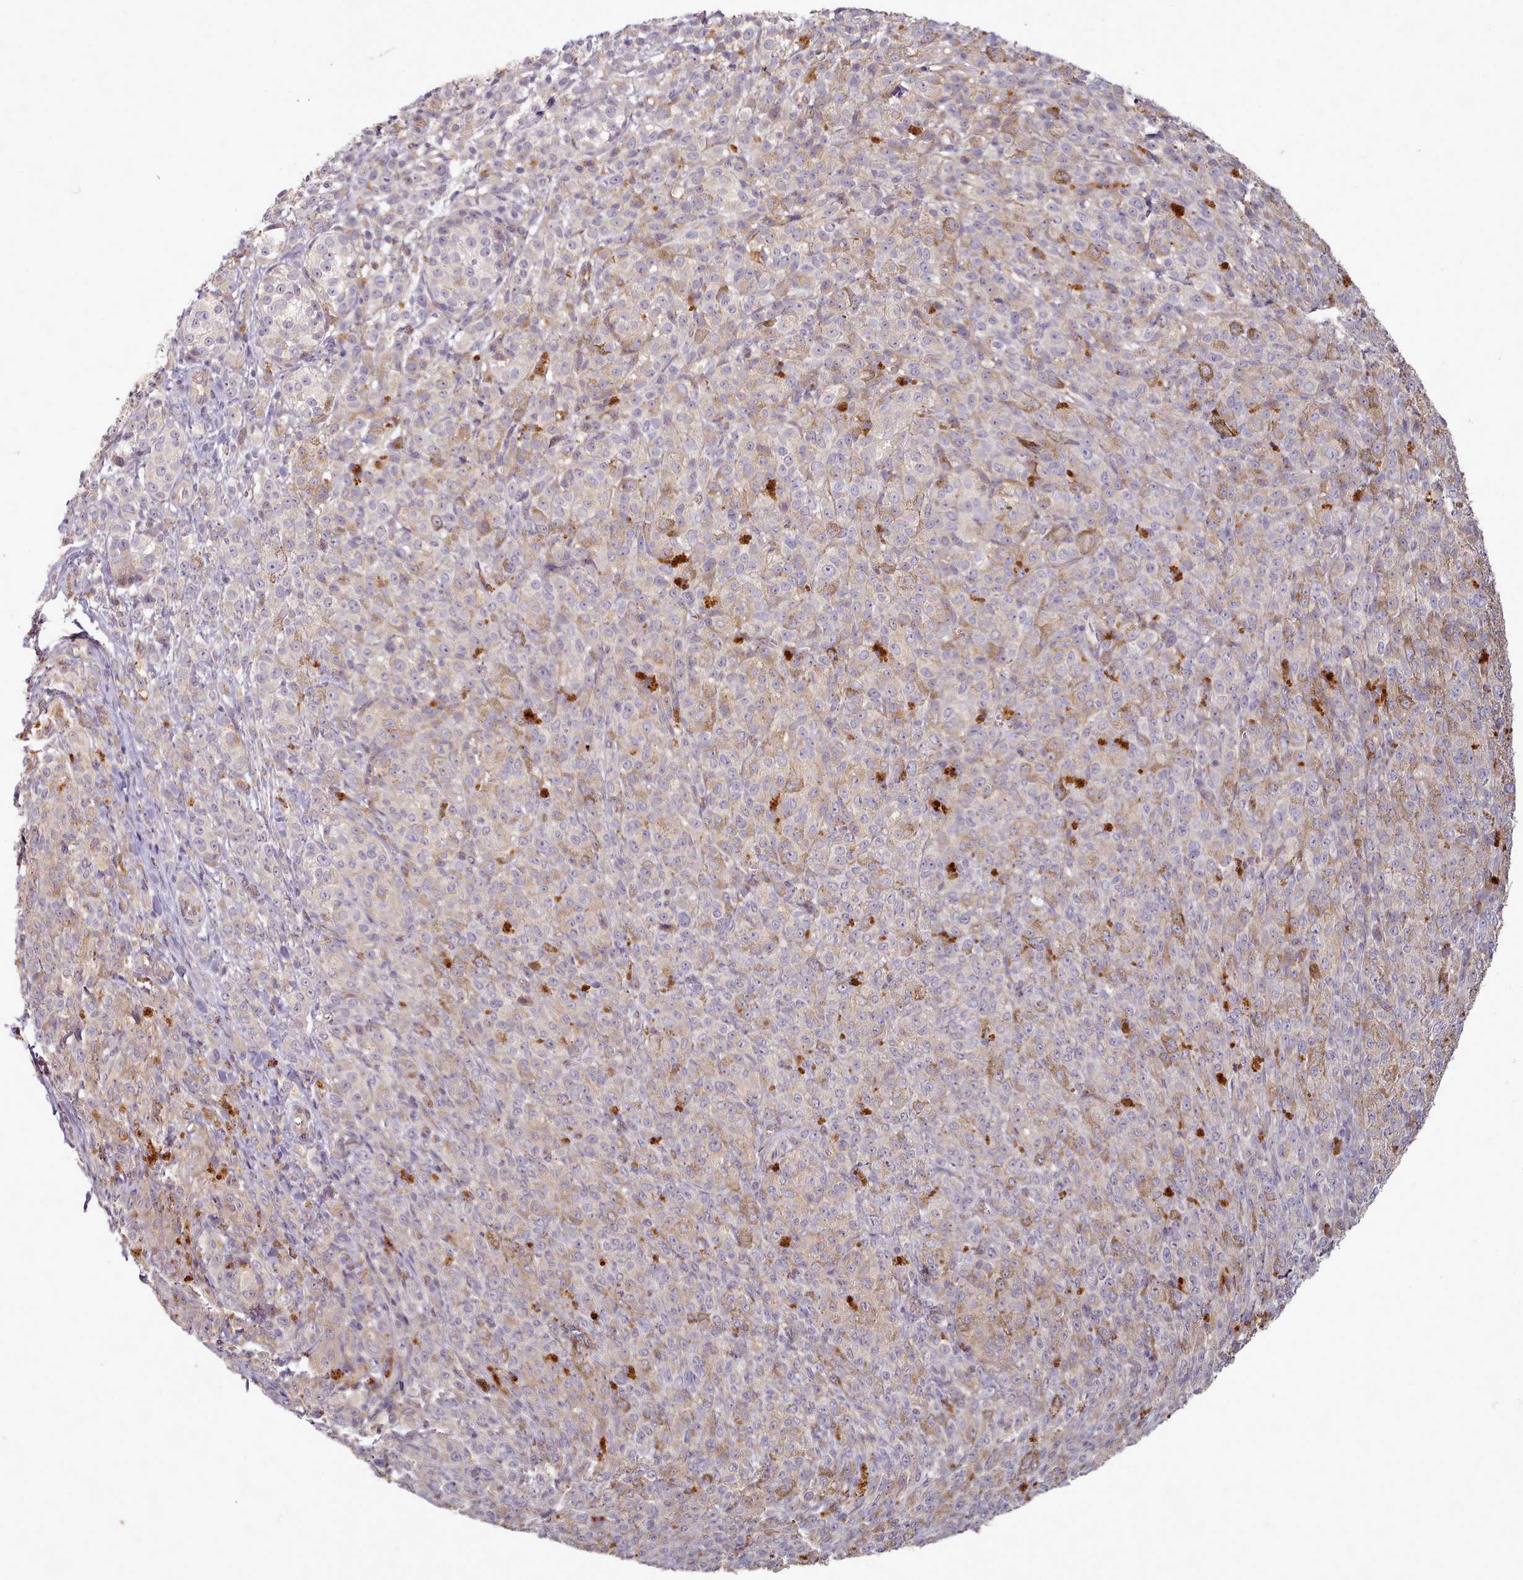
{"staining": {"intensity": "weak", "quantity": "25%-75%", "location": "cytoplasmic/membranous"}, "tissue": "melanoma", "cell_type": "Tumor cells", "image_type": "cancer", "snomed": [{"axis": "morphology", "description": "Malignant melanoma, NOS"}, {"axis": "topography", "description": "Skin"}], "caption": "Malignant melanoma stained with immunohistochemistry demonstrates weak cytoplasmic/membranous staining in approximately 25%-75% of tumor cells.", "gene": "C1QTNF5", "patient": {"sex": "female", "age": 52}}